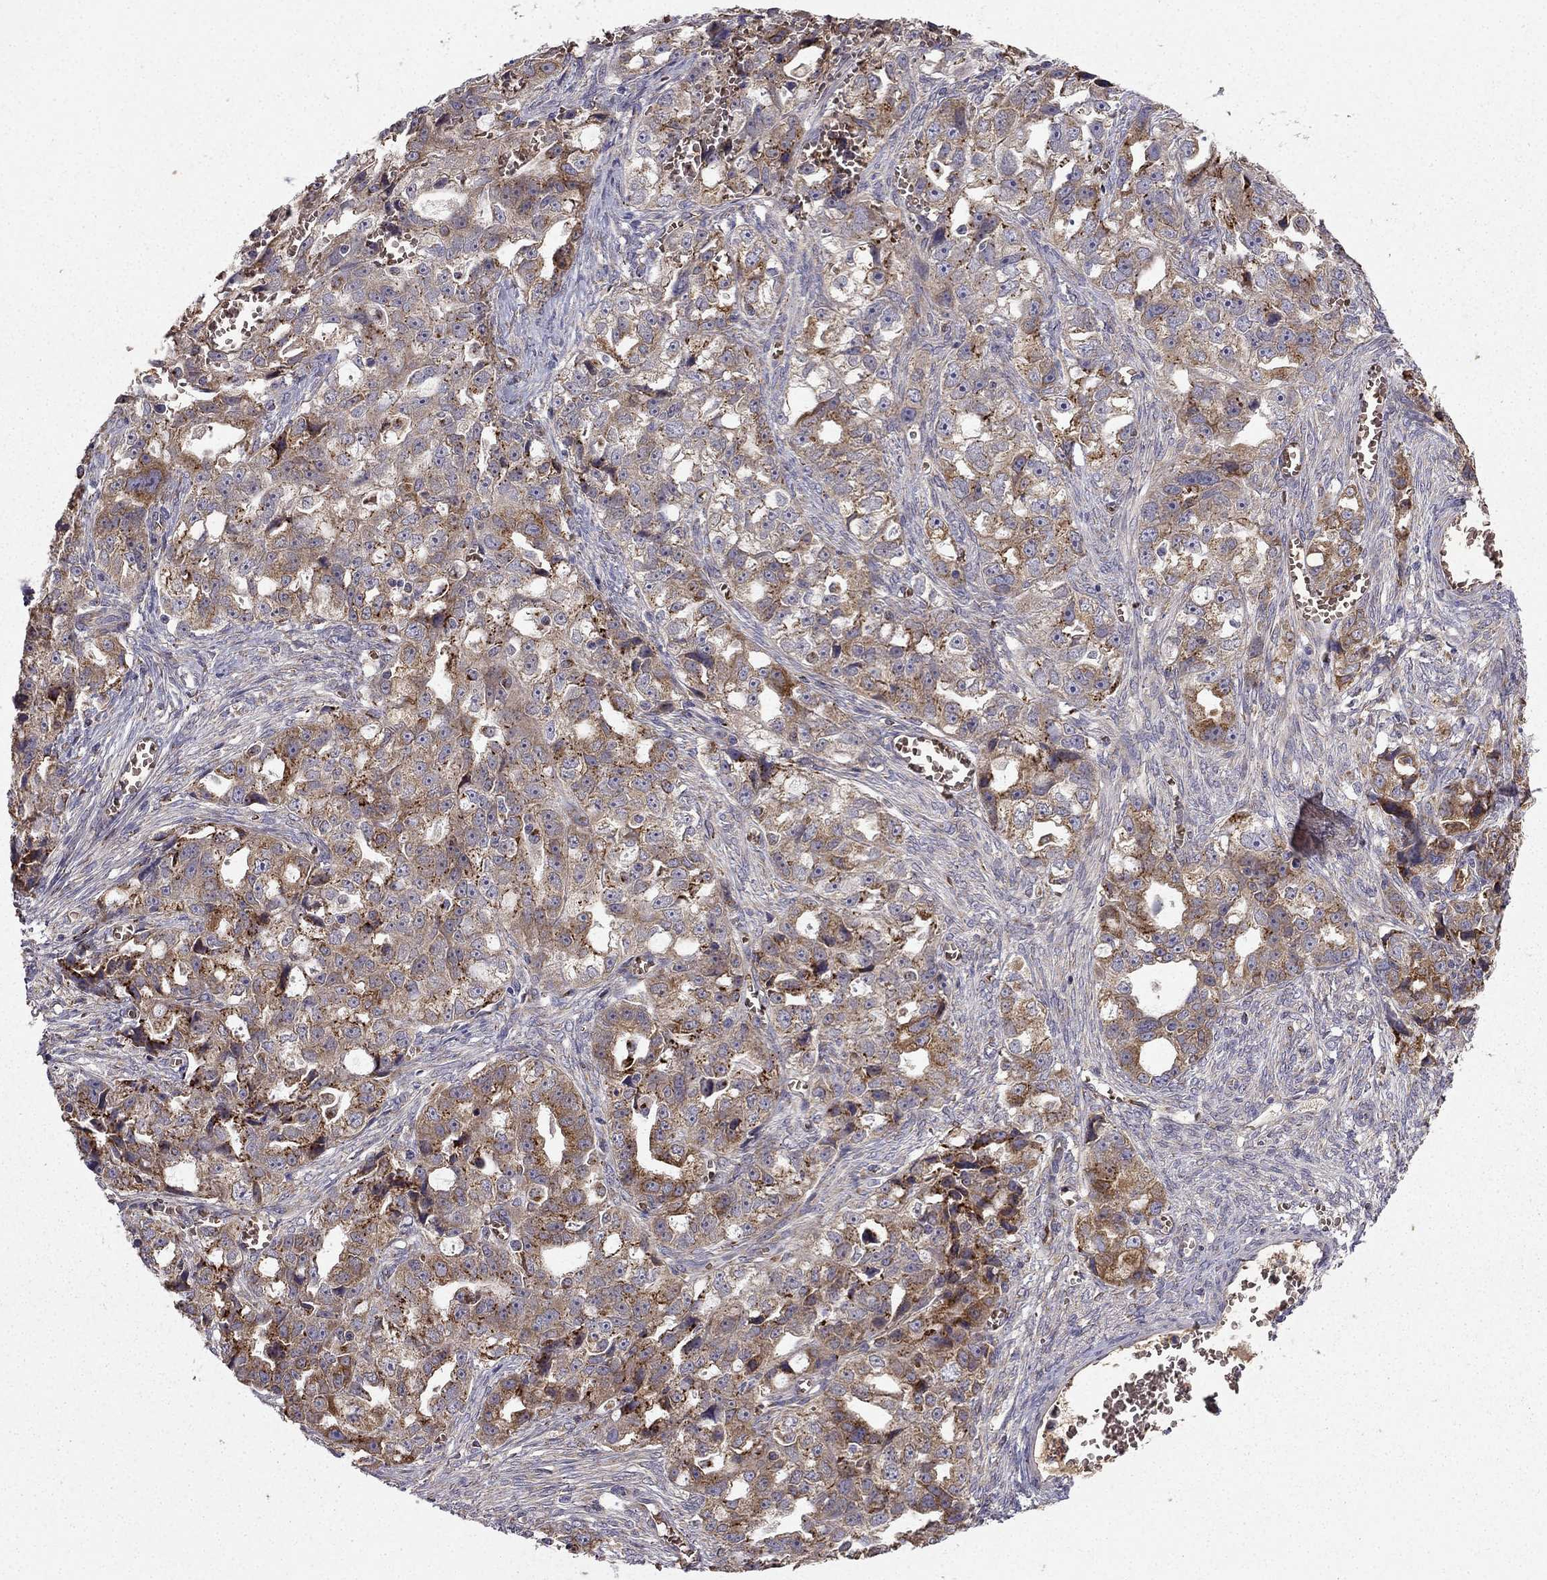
{"staining": {"intensity": "strong", "quantity": "25%-75%", "location": "cytoplasmic/membranous"}, "tissue": "ovarian cancer", "cell_type": "Tumor cells", "image_type": "cancer", "snomed": [{"axis": "morphology", "description": "Cystadenocarcinoma, serous, NOS"}, {"axis": "topography", "description": "Ovary"}], "caption": "Ovarian cancer stained for a protein reveals strong cytoplasmic/membranous positivity in tumor cells. Nuclei are stained in blue.", "gene": "B4GALT7", "patient": {"sex": "female", "age": 51}}